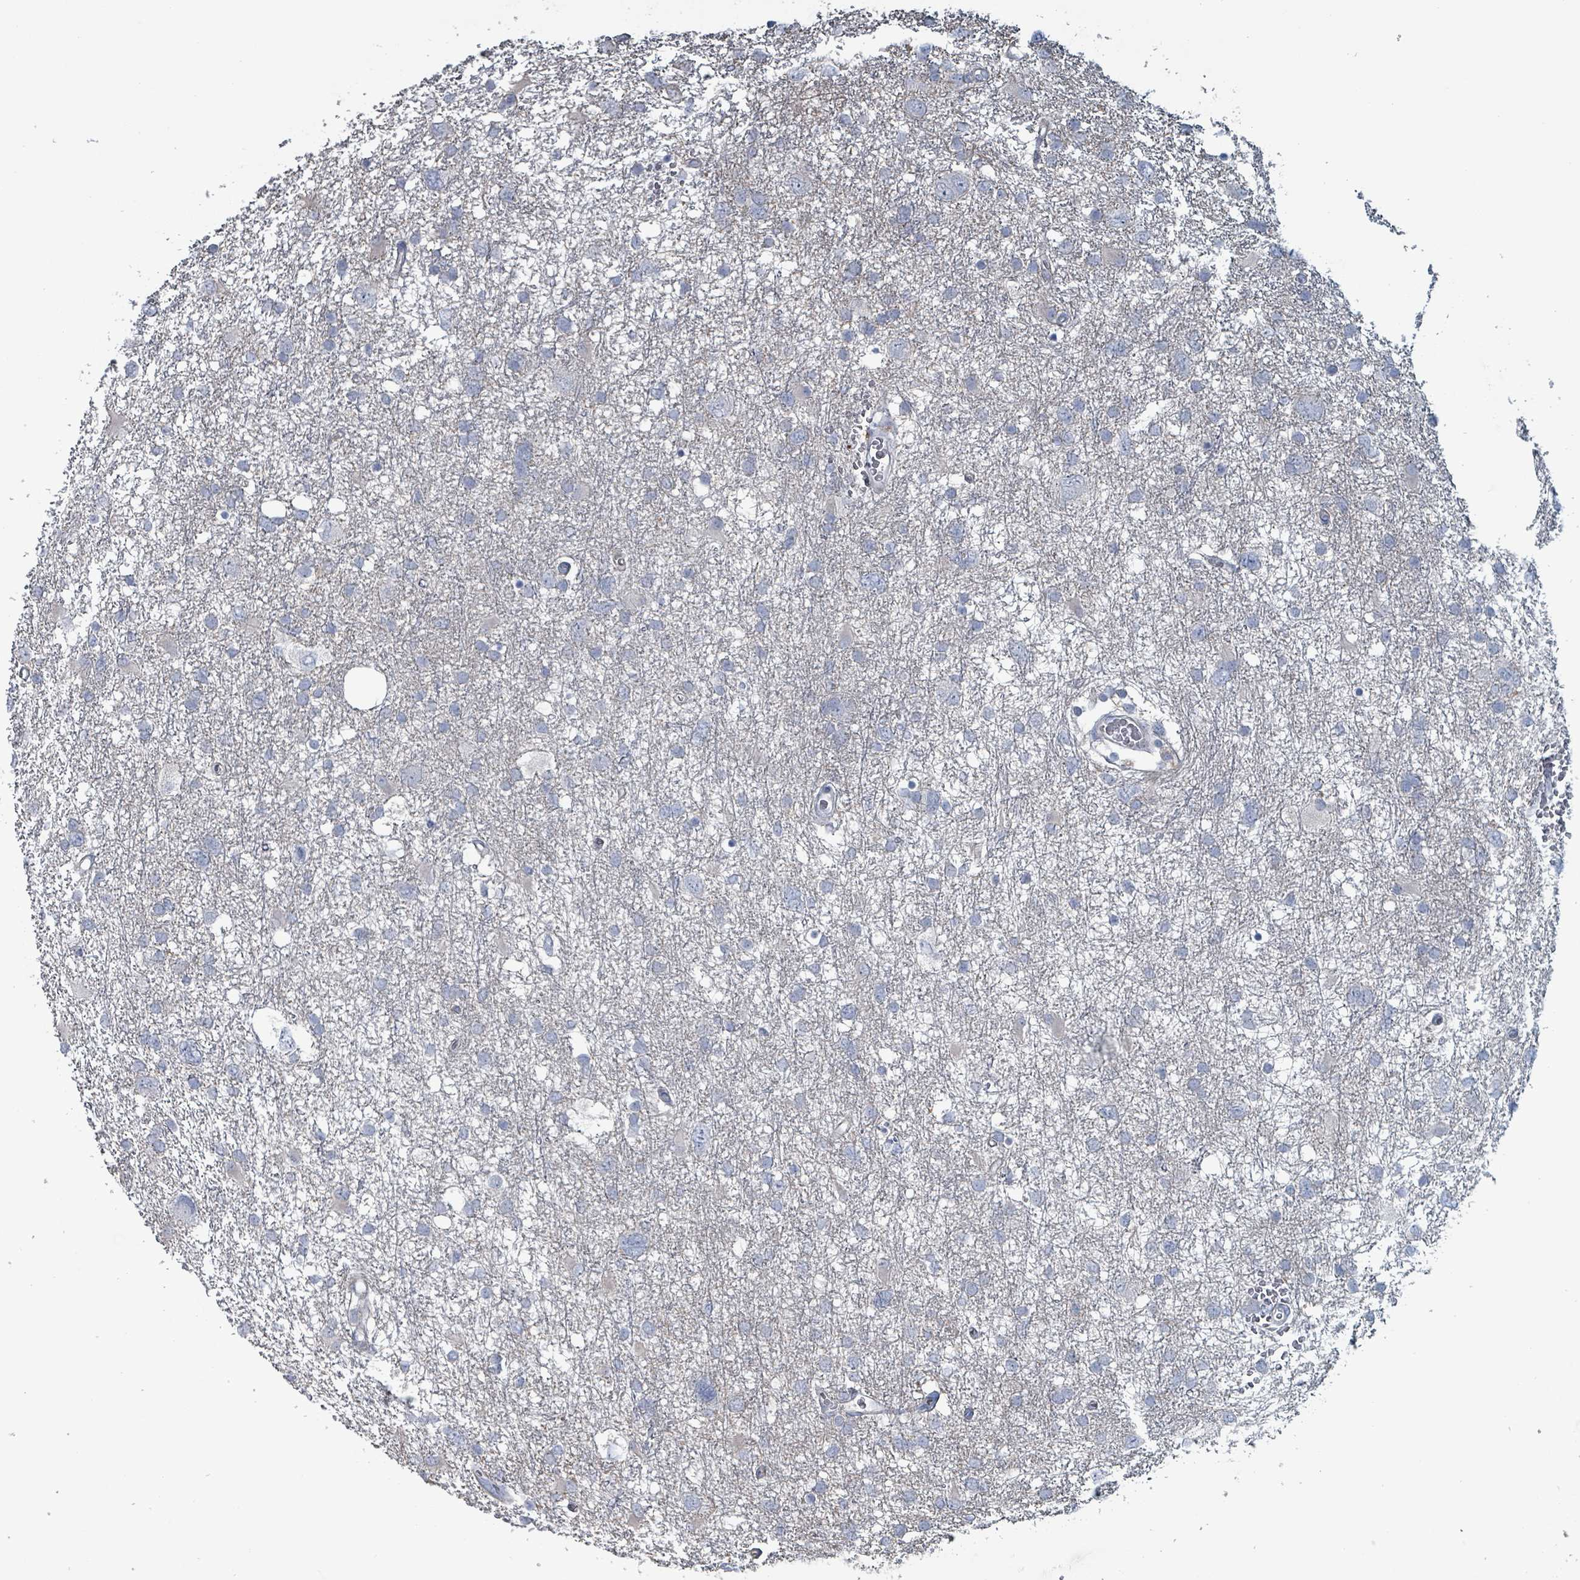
{"staining": {"intensity": "negative", "quantity": "none", "location": "none"}, "tissue": "glioma", "cell_type": "Tumor cells", "image_type": "cancer", "snomed": [{"axis": "morphology", "description": "Glioma, malignant, High grade"}, {"axis": "topography", "description": "Brain"}], "caption": "Immunohistochemistry (IHC) of glioma reveals no staining in tumor cells.", "gene": "TAAR5", "patient": {"sex": "male", "age": 61}}